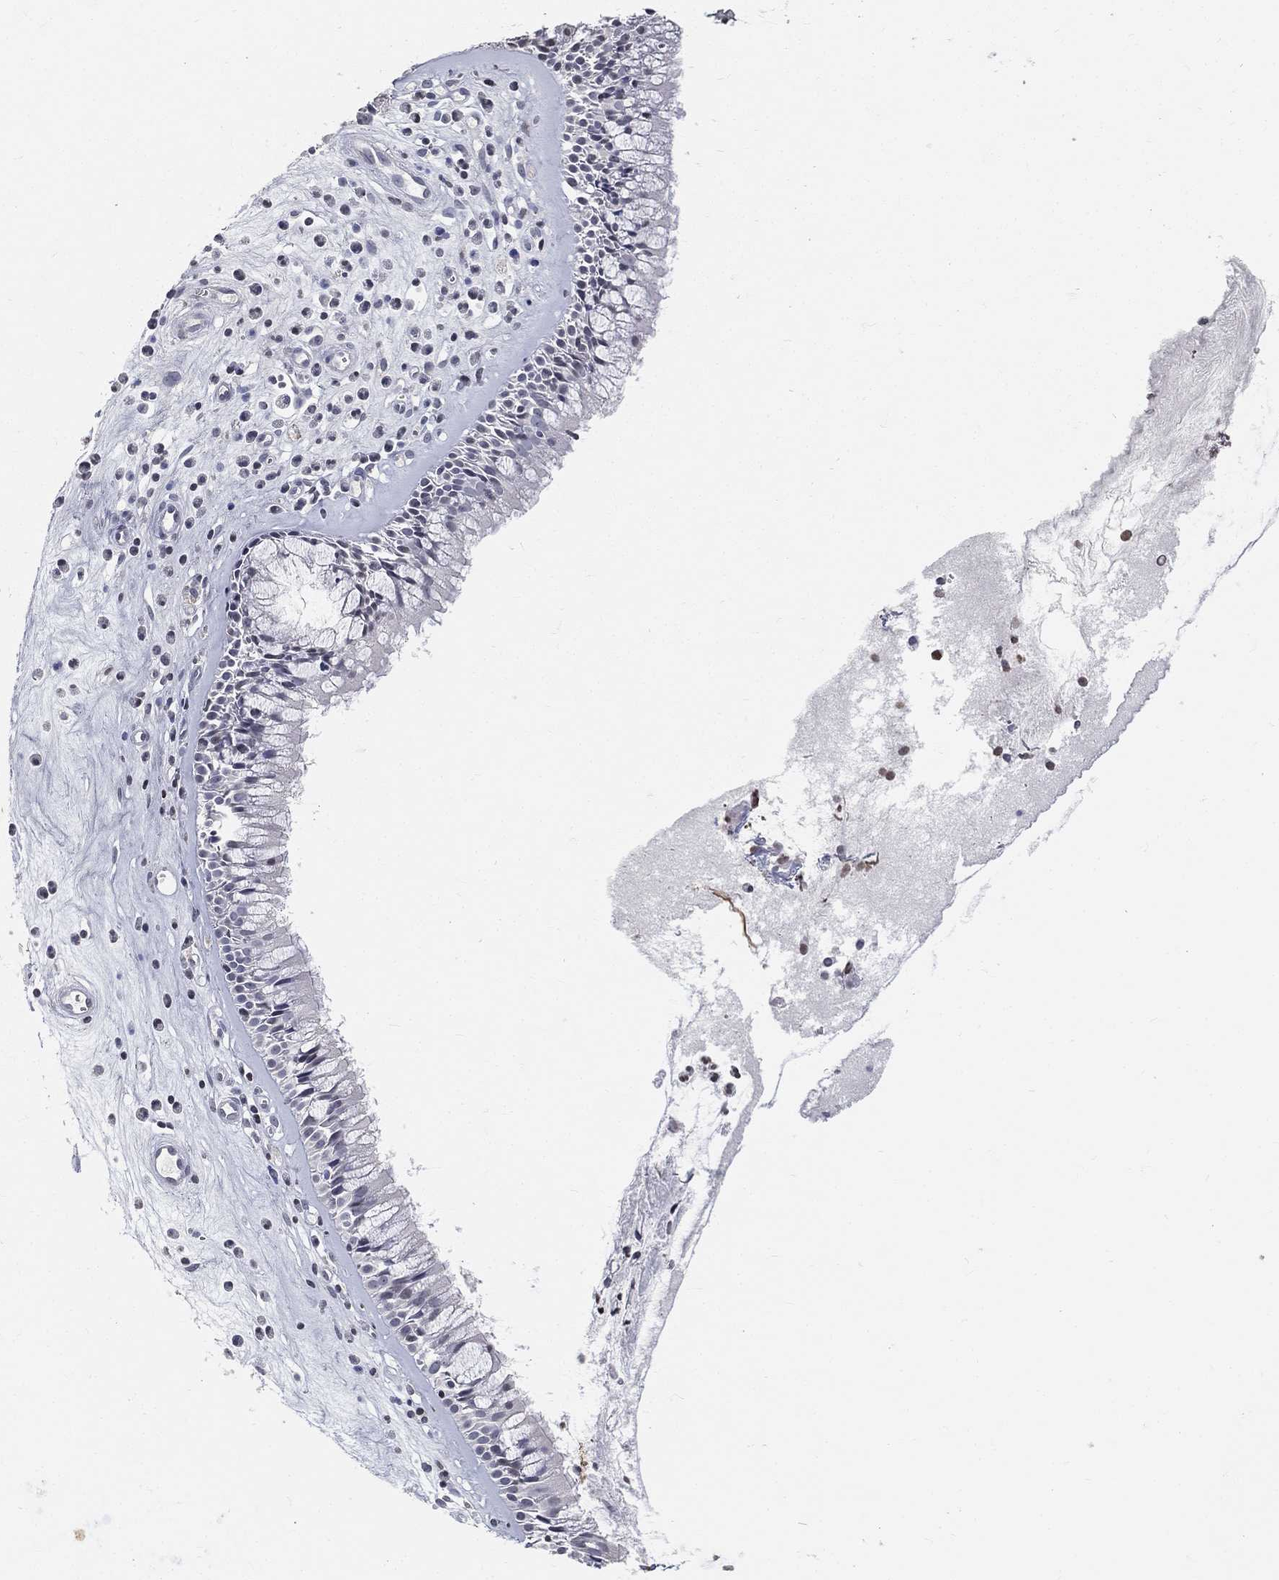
{"staining": {"intensity": "negative", "quantity": "none", "location": "none"}, "tissue": "nasopharynx", "cell_type": "Respiratory epithelial cells", "image_type": "normal", "snomed": [{"axis": "morphology", "description": "Normal tissue, NOS"}, {"axis": "topography", "description": "Nasopharynx"}], "caption": "IHC of unremarkable human nasopharynx exhibits no expression in respiratory epithelial cells.", "gene": "ARG1", "patient": {"sex": "male", "age": 57}}